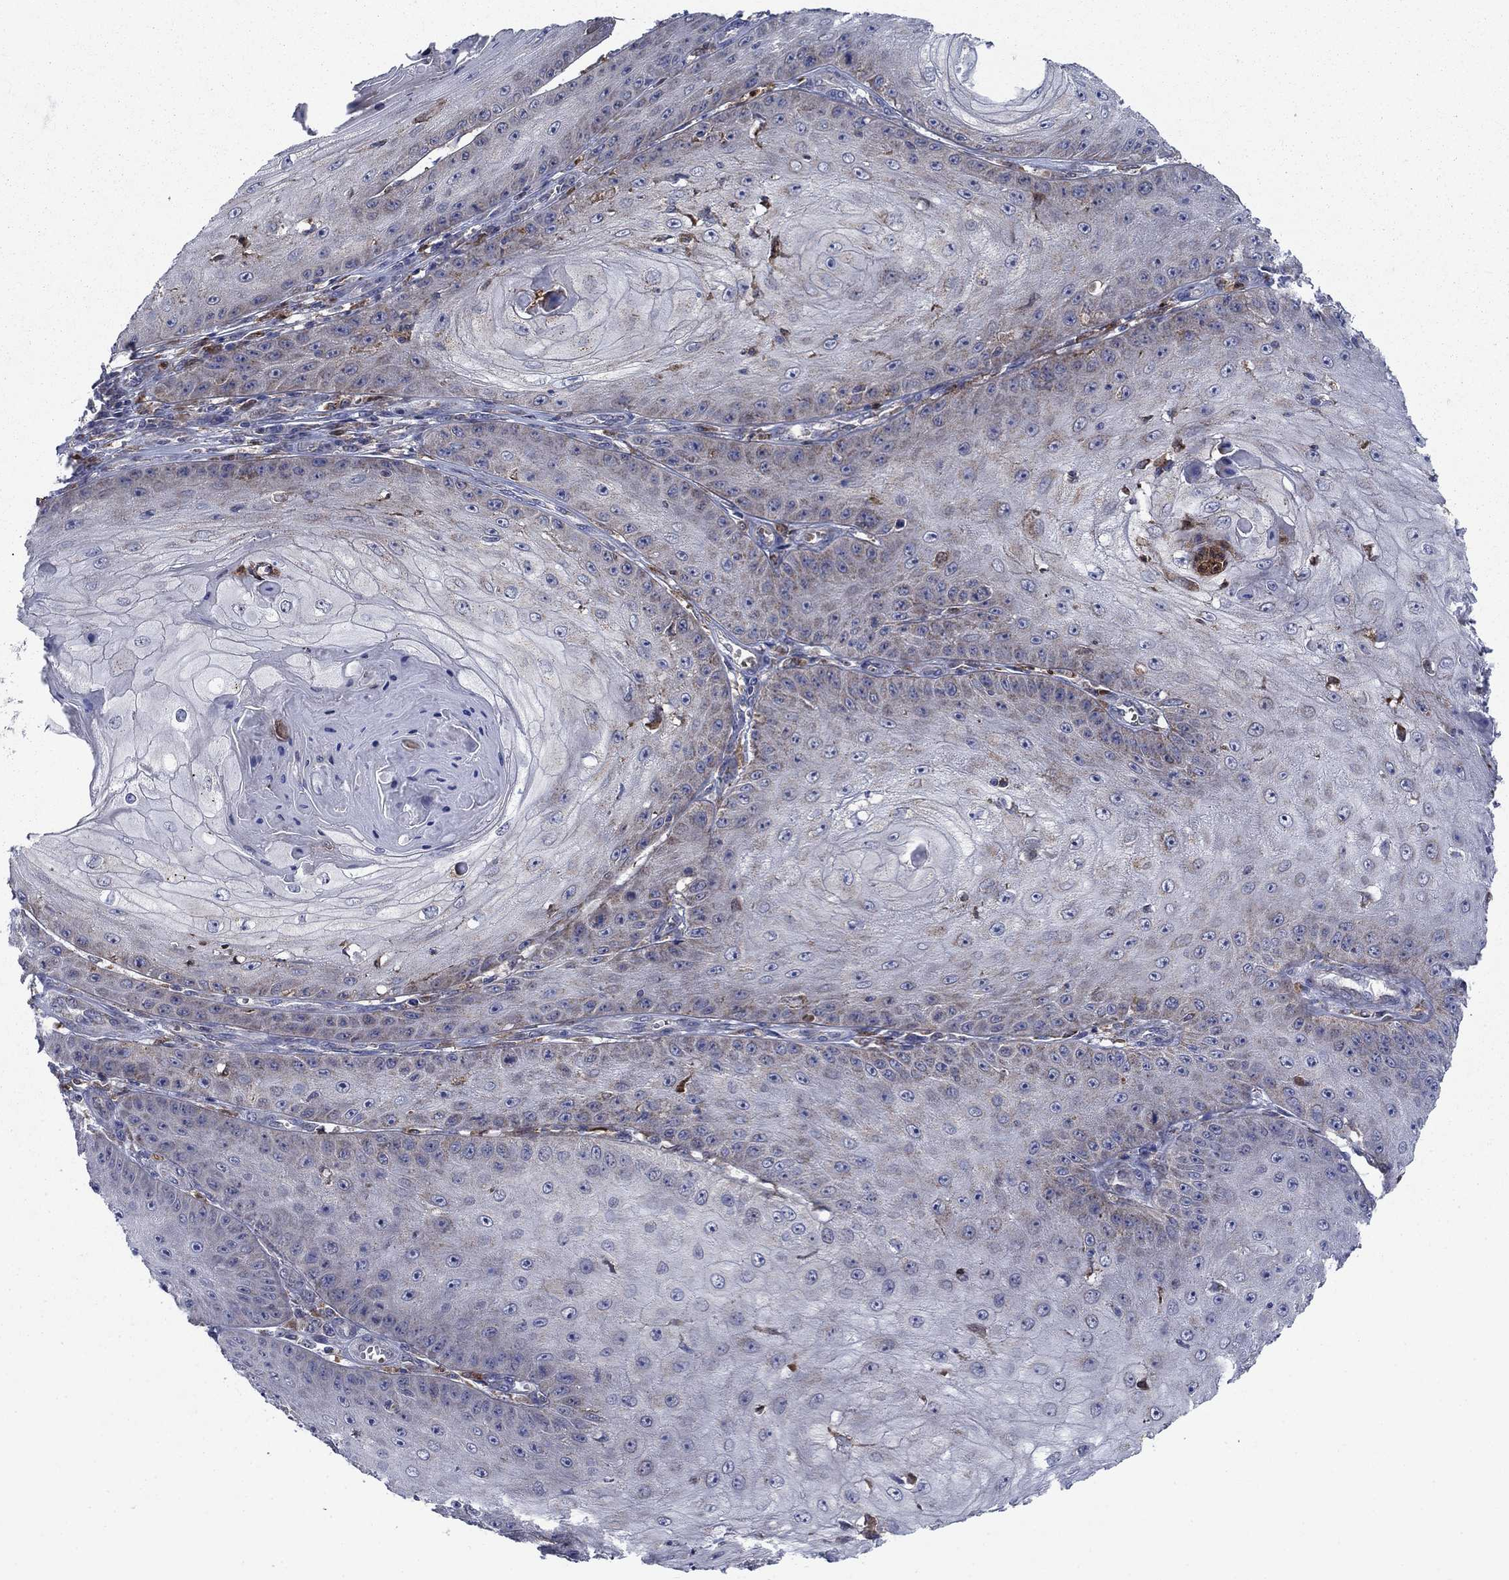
{"staining": {"intensity": "weak", "quantity": "<25%", "location": "cytoplasmic/membranous"}, "tissue": "skin cancer", "cell_type": "Tumor cells", "image_type": "cancer", "snomed": [{"axis": "morphology", "description": "Squamous cell carcinoma, NOS"}, {"axis": "topography", "description": "Skin"}], "caption": "Immunohistochemistry image of neoplastic tissue: human skin cancer stained with DAB (3,3'-diaminobenzidine) displays no significant protein expression in tumor cells.", "gene": "RNF19B", "patient": {"sex": "male", "age": 70}}